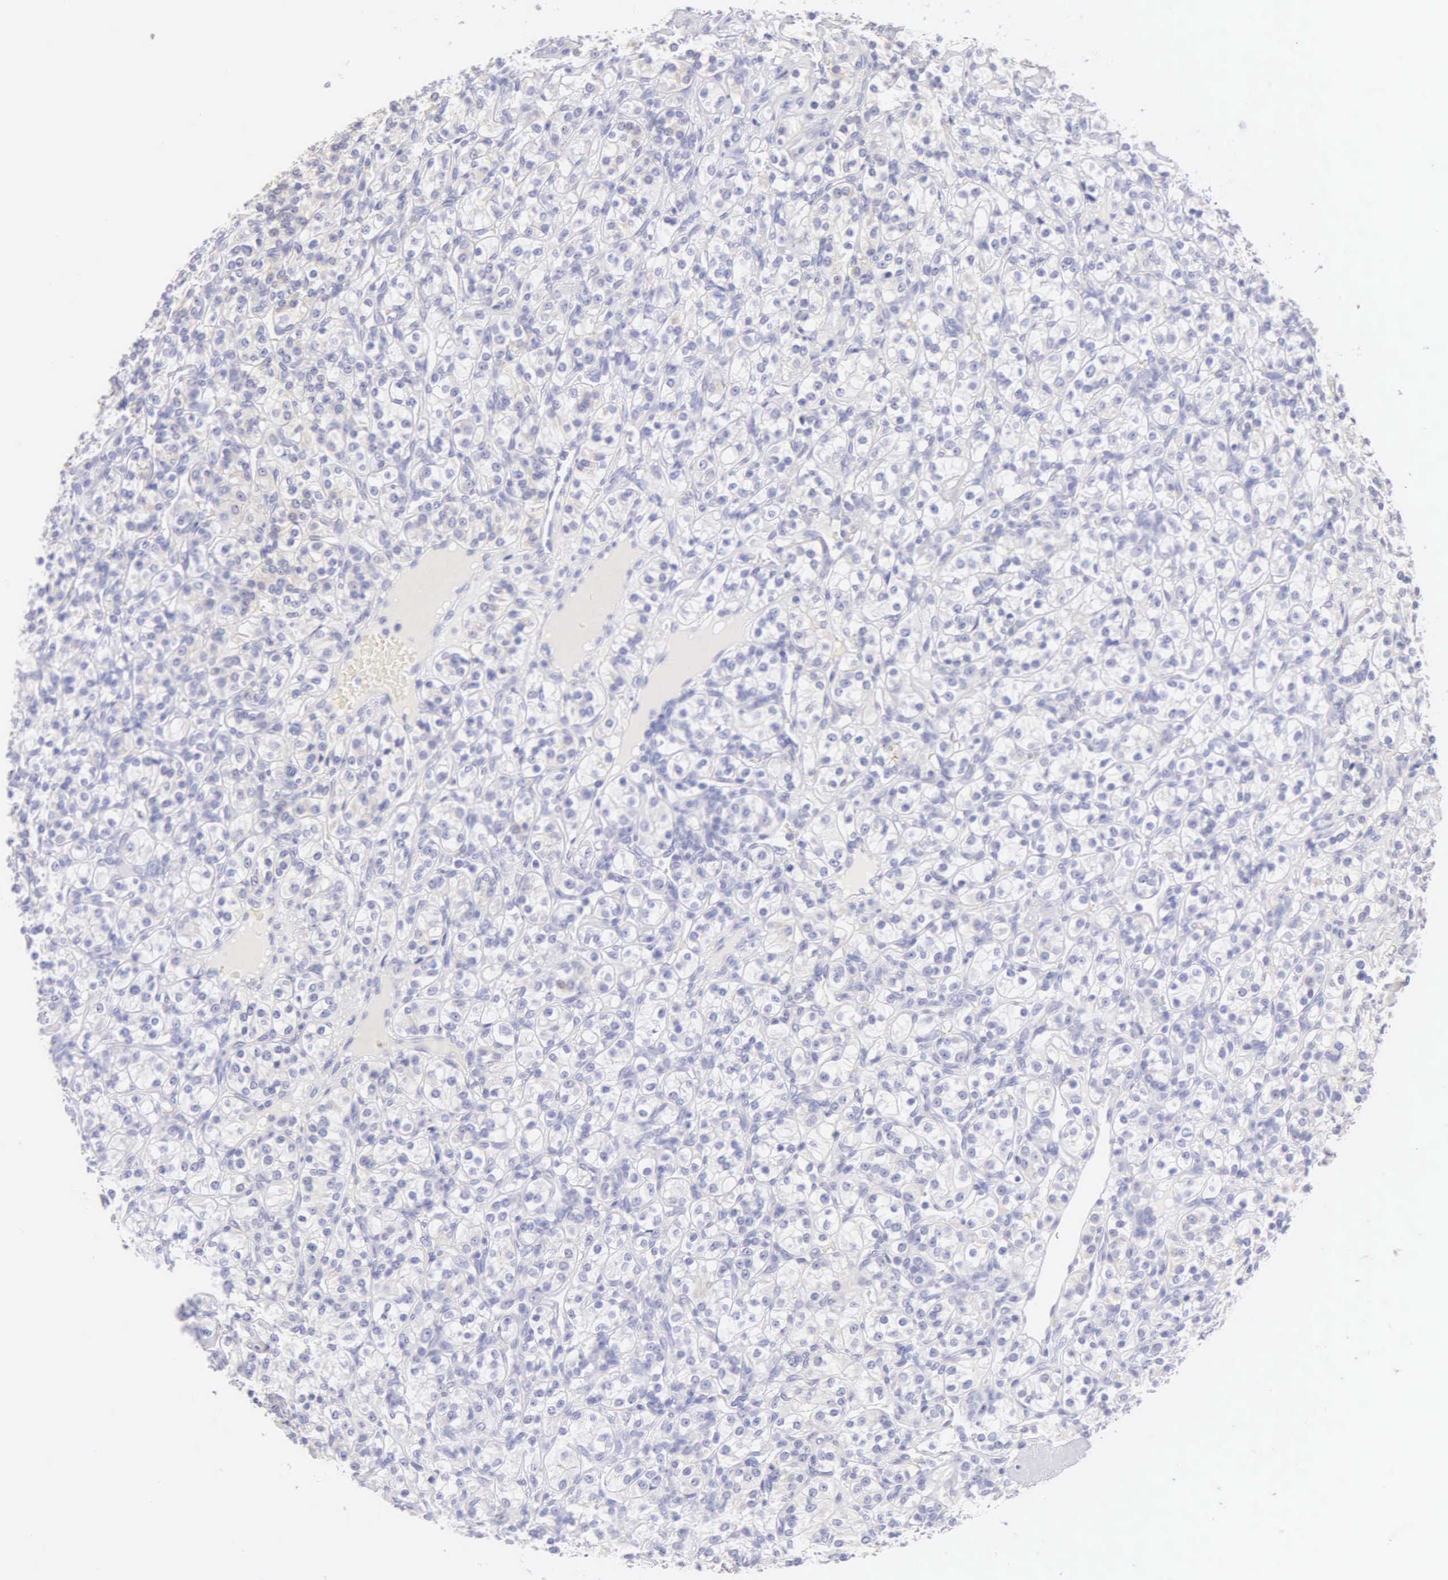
{"staining": {"intensity": "negative", "quantity": "none", "location": "none"}, "tissue": "renal cancer", "cell_type": "Tumor cells", "image_type": "cancer", "snomed": [{"axis": "morphology", "description": "Adenocarcinoma, NOS"}, {"axis": "topography", "description": "Kidney"}], "caption": "This is an immunohistochemistry (IHC) micrograph of human adenocarcinoma (renal). There is no expression in tumor cells.", "gene": "KRT17", "patient": {"sex": "male", "age": 77}}